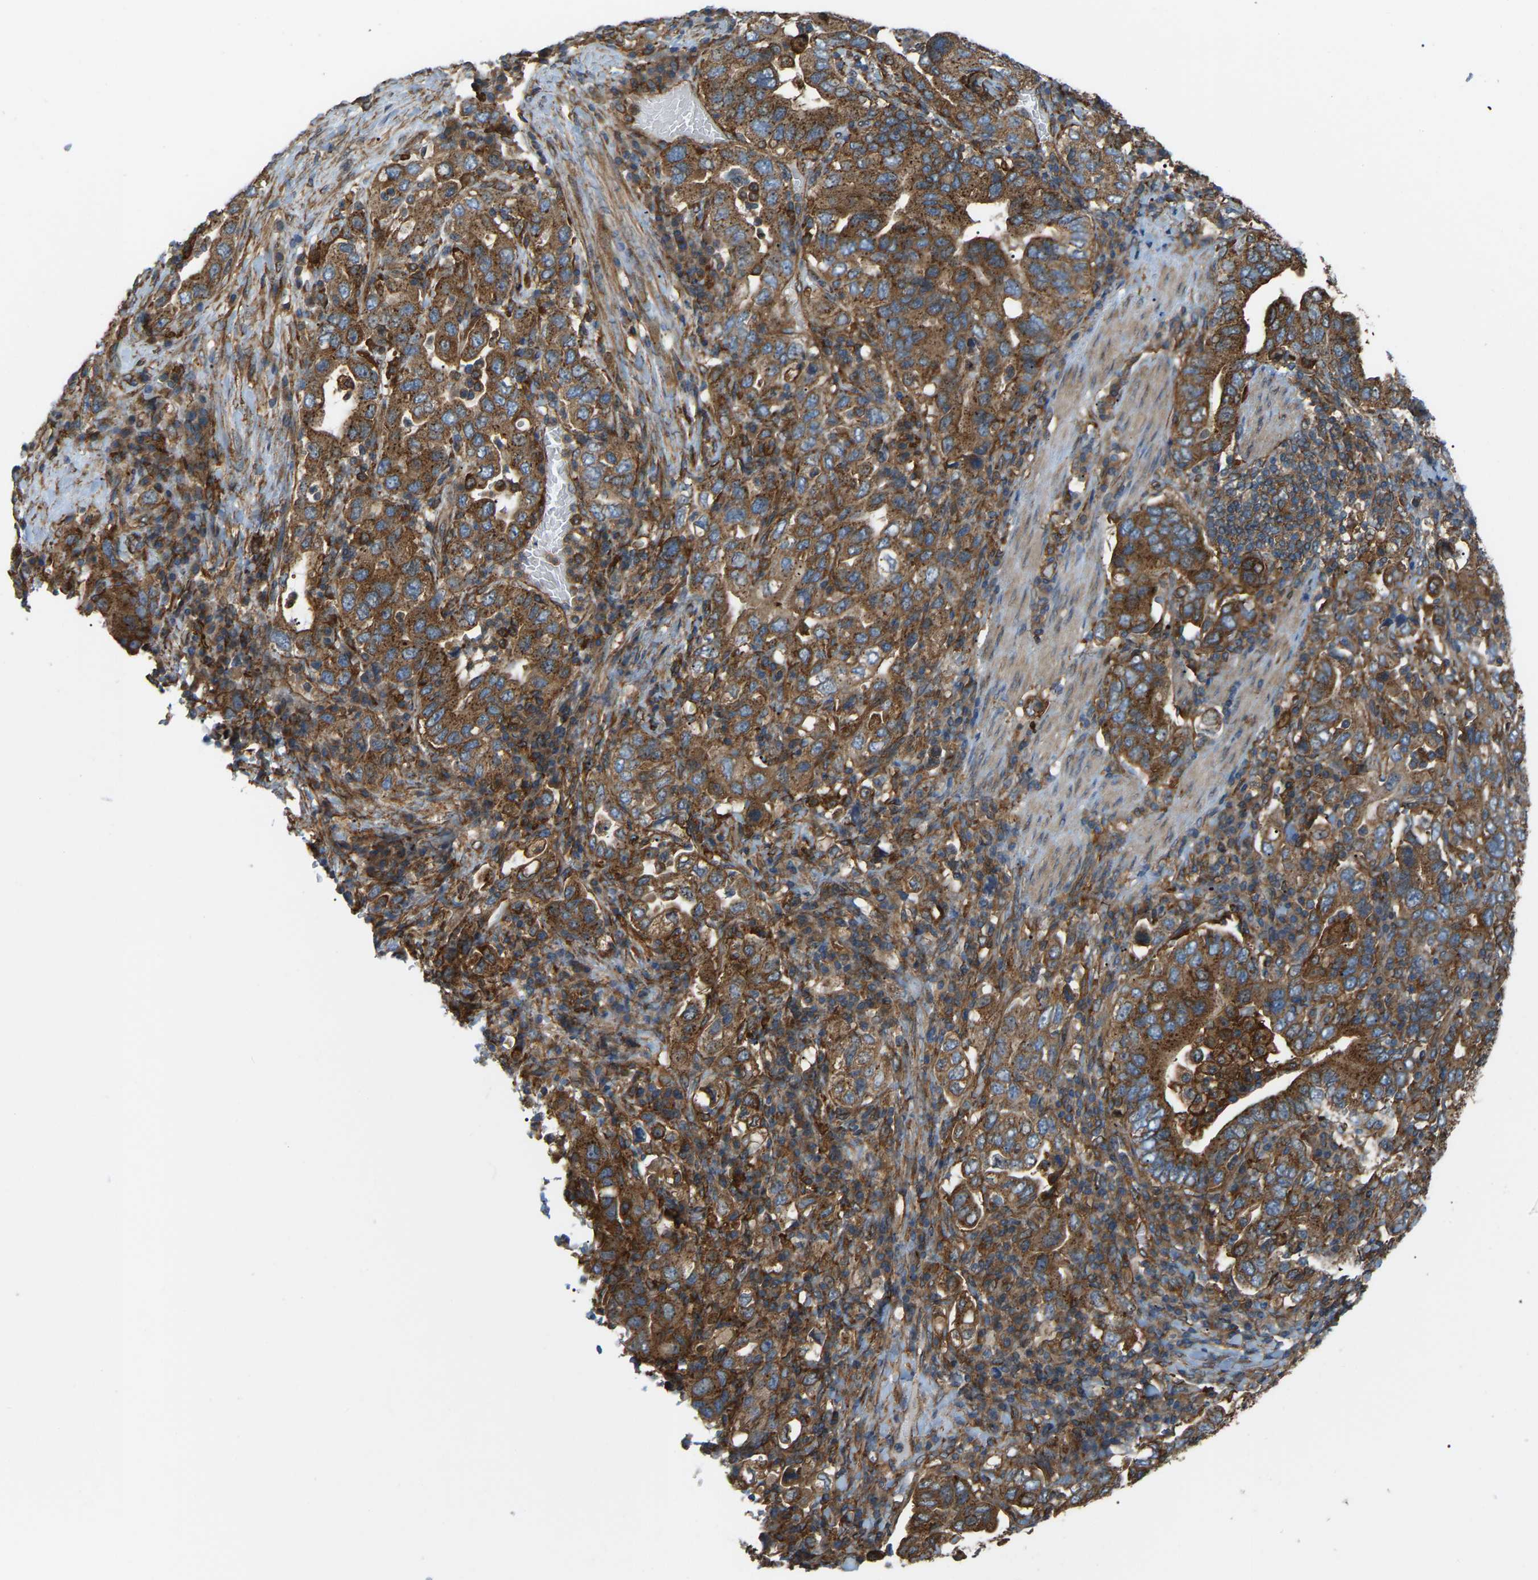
{"staining": {"intensity": "strong", "quantity": ">75%", "location": "cytoplasmic/membranous"}, "tissue": "stomach cancer", "cell_type": "Tumor cells", "image_type": "cancer", "snomed": [{"axis": "morphology", "description": "Adenocarcinoma, NOS"}, {"axis": "topography", "description": "Stomach, upper"}], "caption": "Immunohistochemical staining of human stomach cancer (adenocarcinoma) reveals high levels of strong cytoplasmic/membranous staining in approximately >75% of tumor cells.", "gene": "PICALM", "patient": {"sex": "male", "age": 62}}